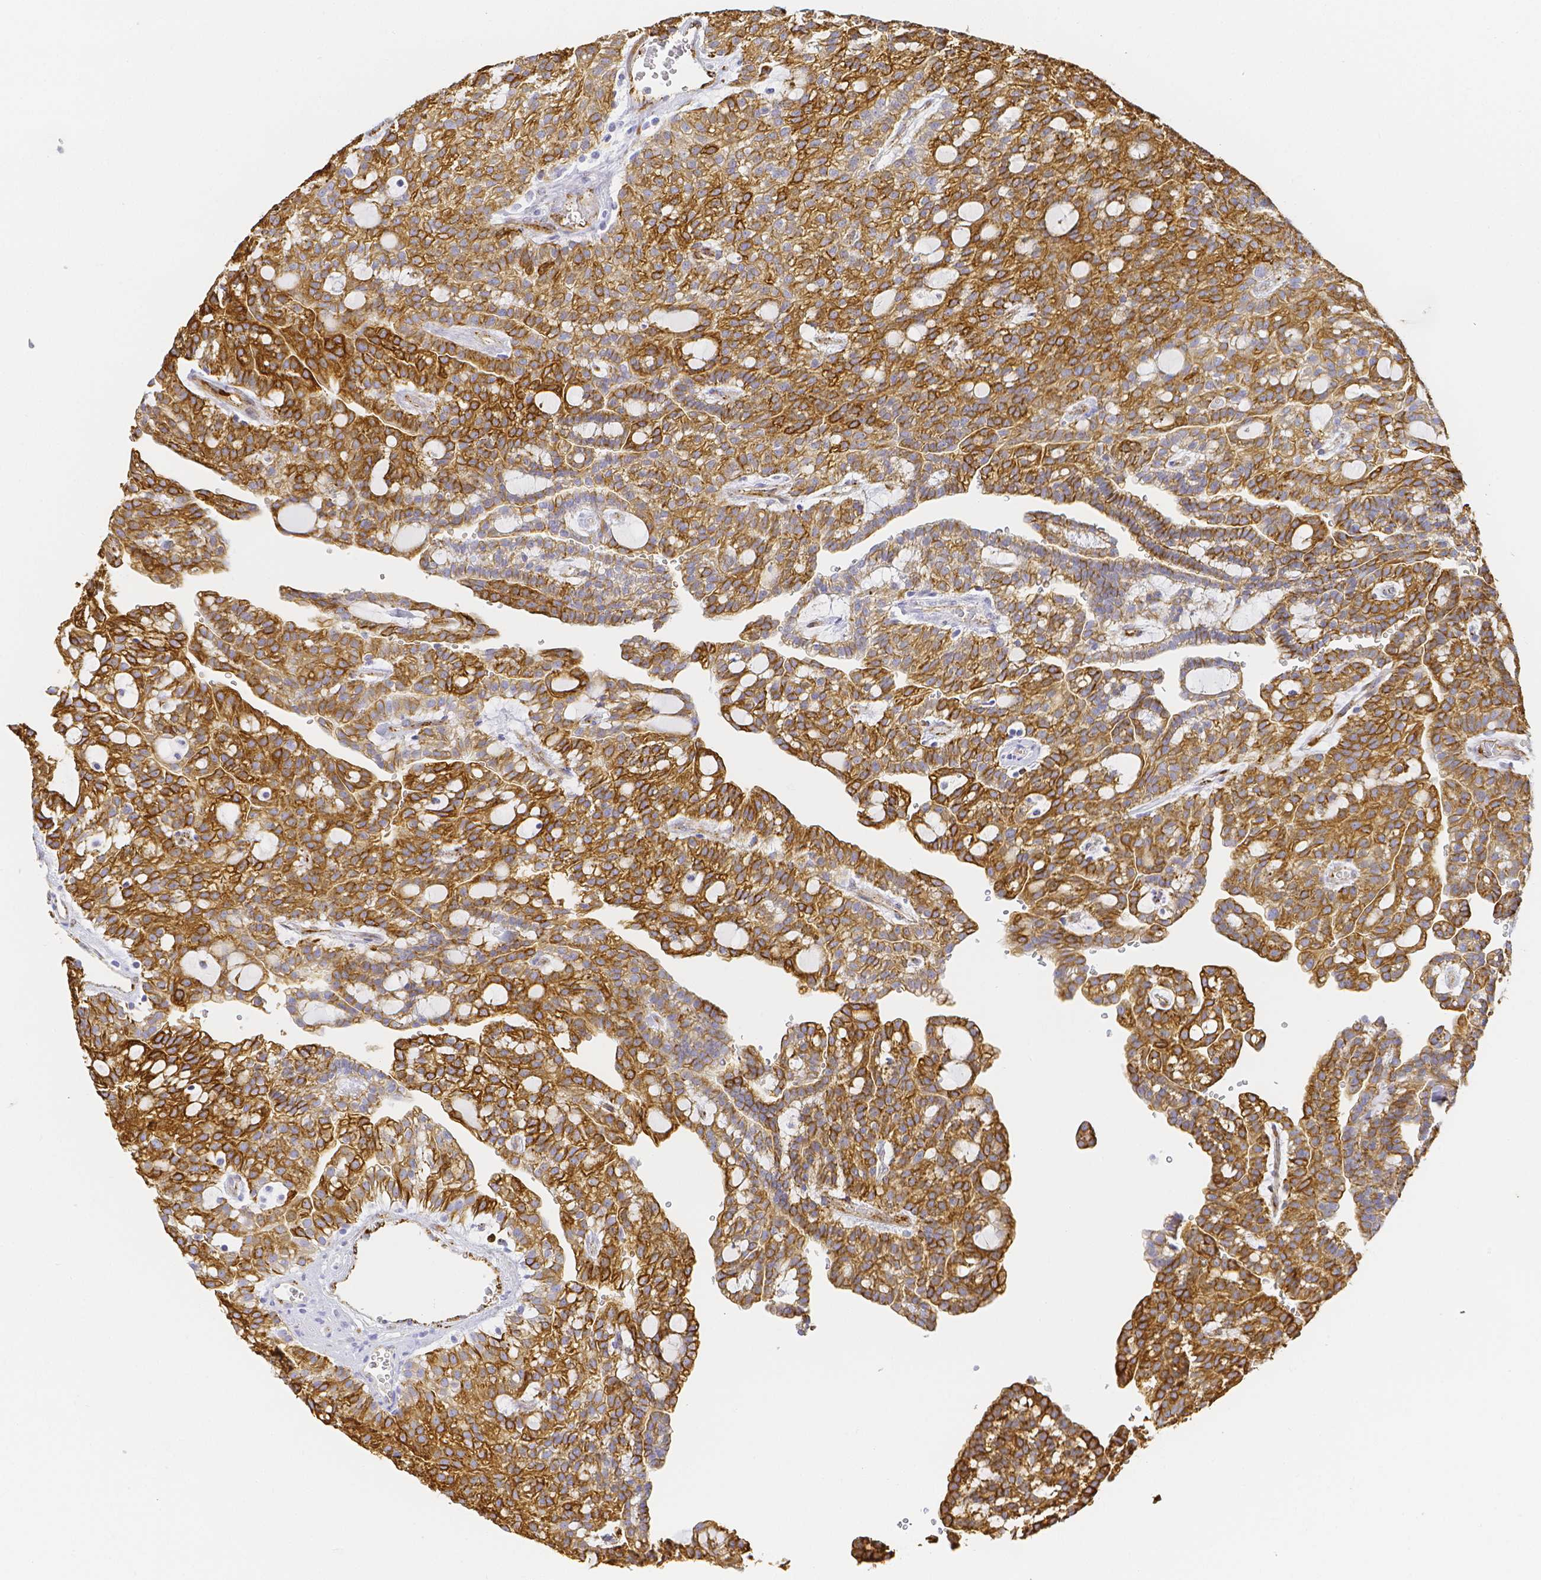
{"staining": {"intensity": "strong", "quantity": "<25%", "location": "cytoplasmic/membranous"}, "tissue": "renal cancer", "cell_type": "Tumor cells", "image_type": "cancer", "snomed": [{"axis": "morphology", "description": "Adenocarcinoma, NOS"}, {"axis": "topography", "description": "Kidney"}], "caption": "A photomicrograph showing strong cytoplasmic/membranous positivity in about <25% of tumor cells in adenocarcinoma (renal), as visualized by brown immunohistochemical staining.", "gene": "SMURF1", "patient": {"sex": "male", "age": 63}}